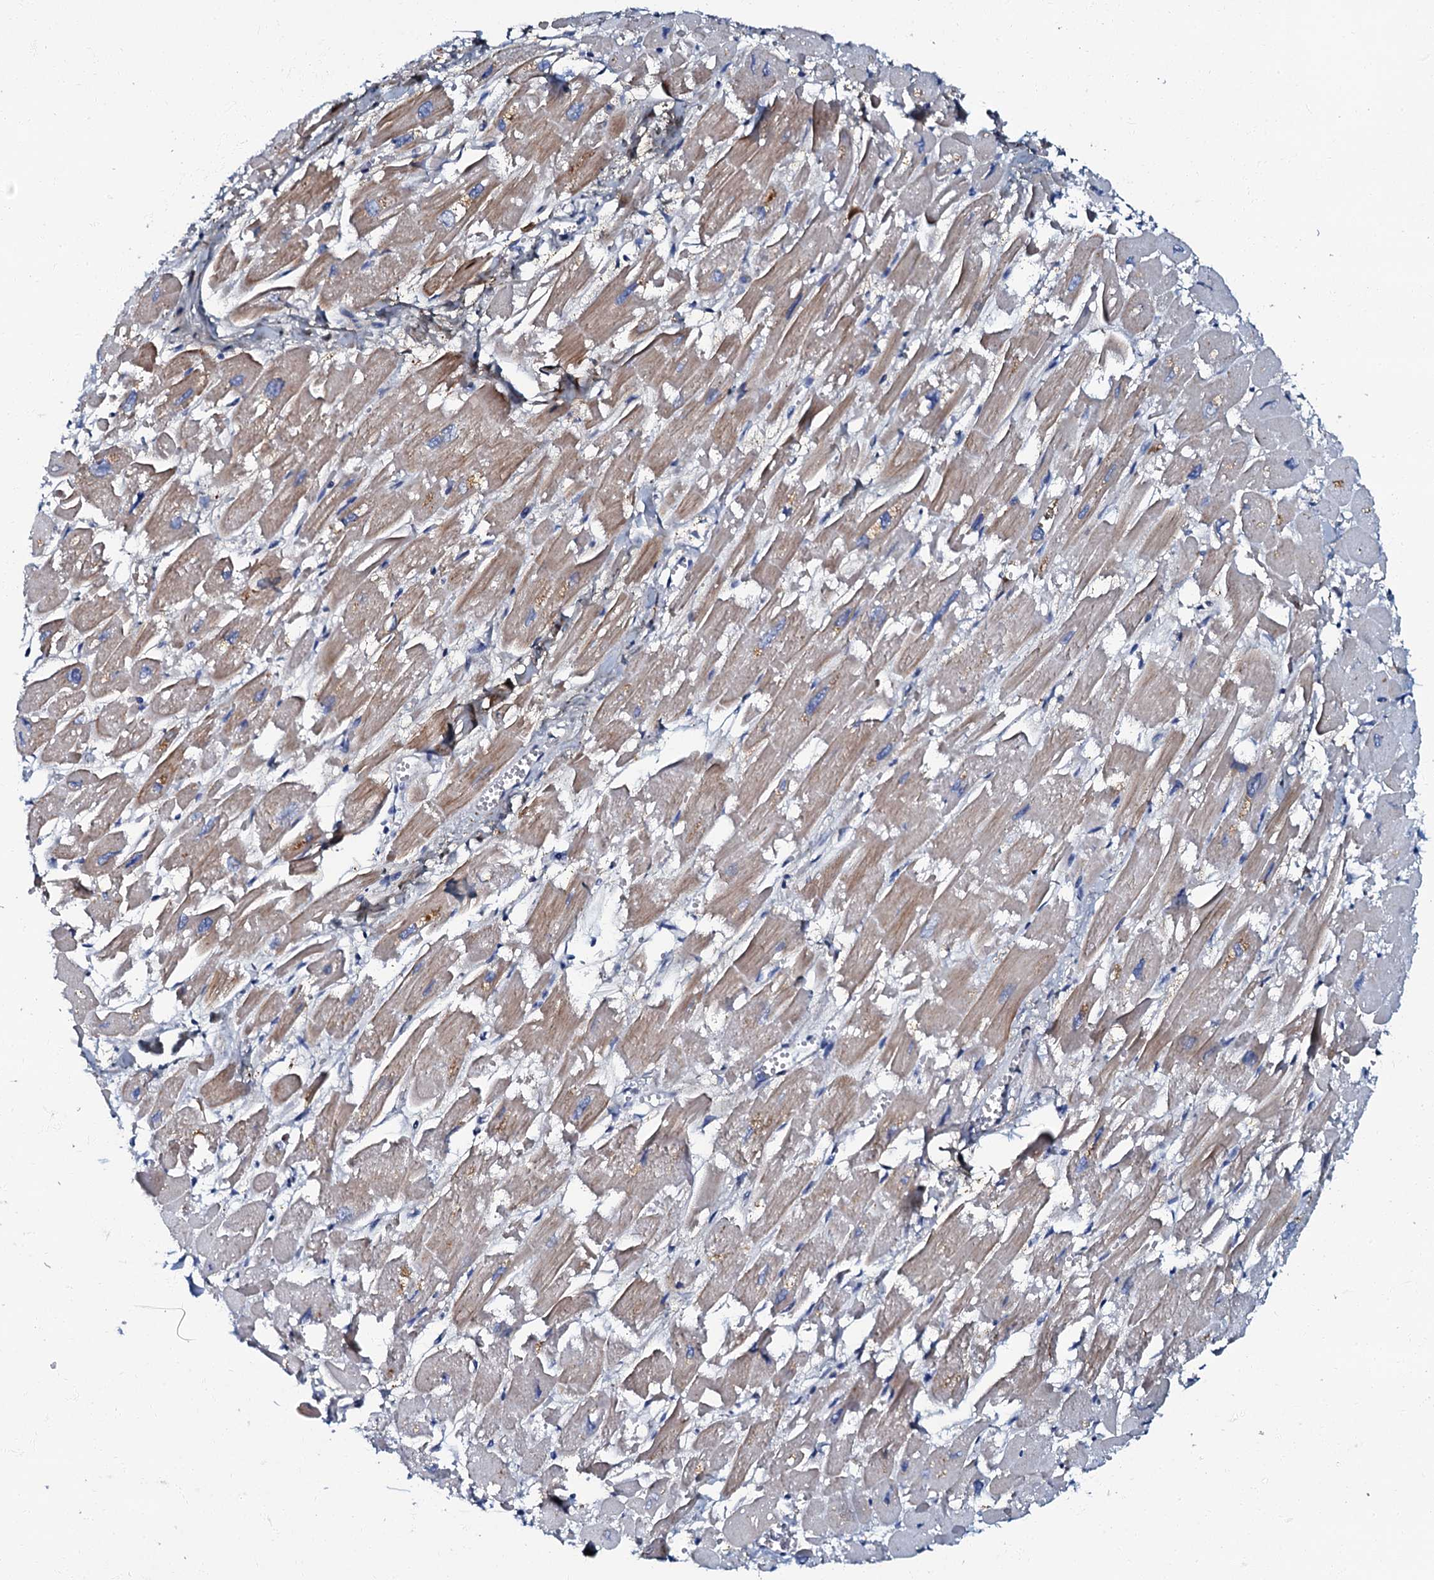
{"staining": {"intensity": "weak", "quantity": "25%-75%", "location": "cytoplasmic/membranous"}, "tissue": "heart muscle", "cell_type": "Cardiomyocytes", "image_type": "normal", "snomed": [{"axis": "morphology", "description": "Normal tissue, NOS"}, {"axis": "topography", "description": "Heart"}], "caption": "The micrograph displays immunohistochemical staining of benign heart muscle. There is weak cytoplasmic/membranous positivity is identified in about 25%-75% of cardiomyocytes.", "gene": "MFSD5", "patient": {"sex": "male", "age": 54}}